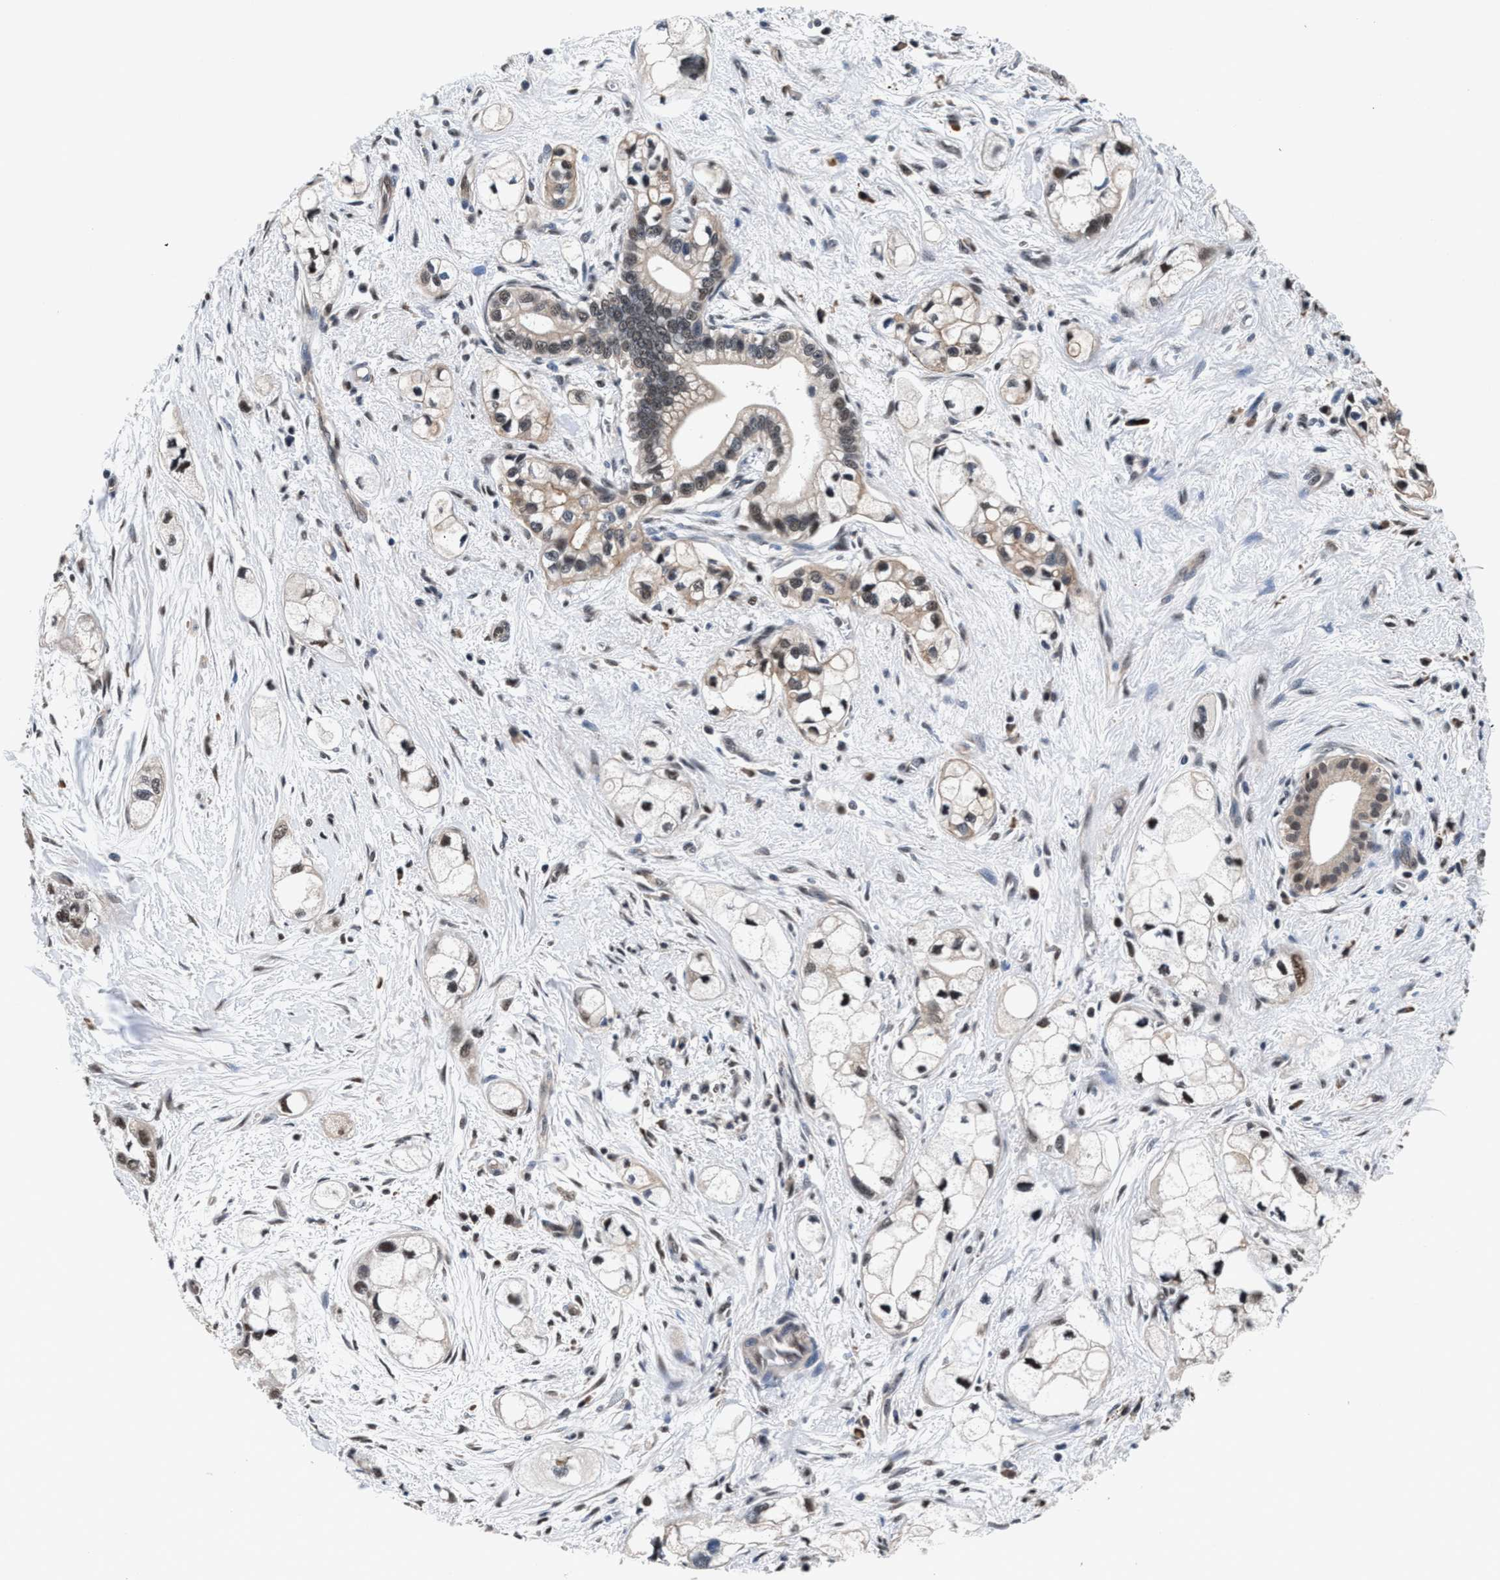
{"staining": {"intensity": "weak", "quantity": "25%-75%", "location": "cytoplasmic/membranous,nuclear"}, "tissue": "pancreatic cancer", "cell_type": "Tumor cells", "image_type": "cancer", "snomed": [{"axis": "morphology", "description": "Adenocarcinoma, NOS"}, {"axis": "topography", "description": "Pancreas"}], "caption": "Pancreatic adenocarcinoma stained with a protein marker exhibits weak staining in tumor cells.", "gene": "USP16", "patient": {"sex": "male", "age": 74}}